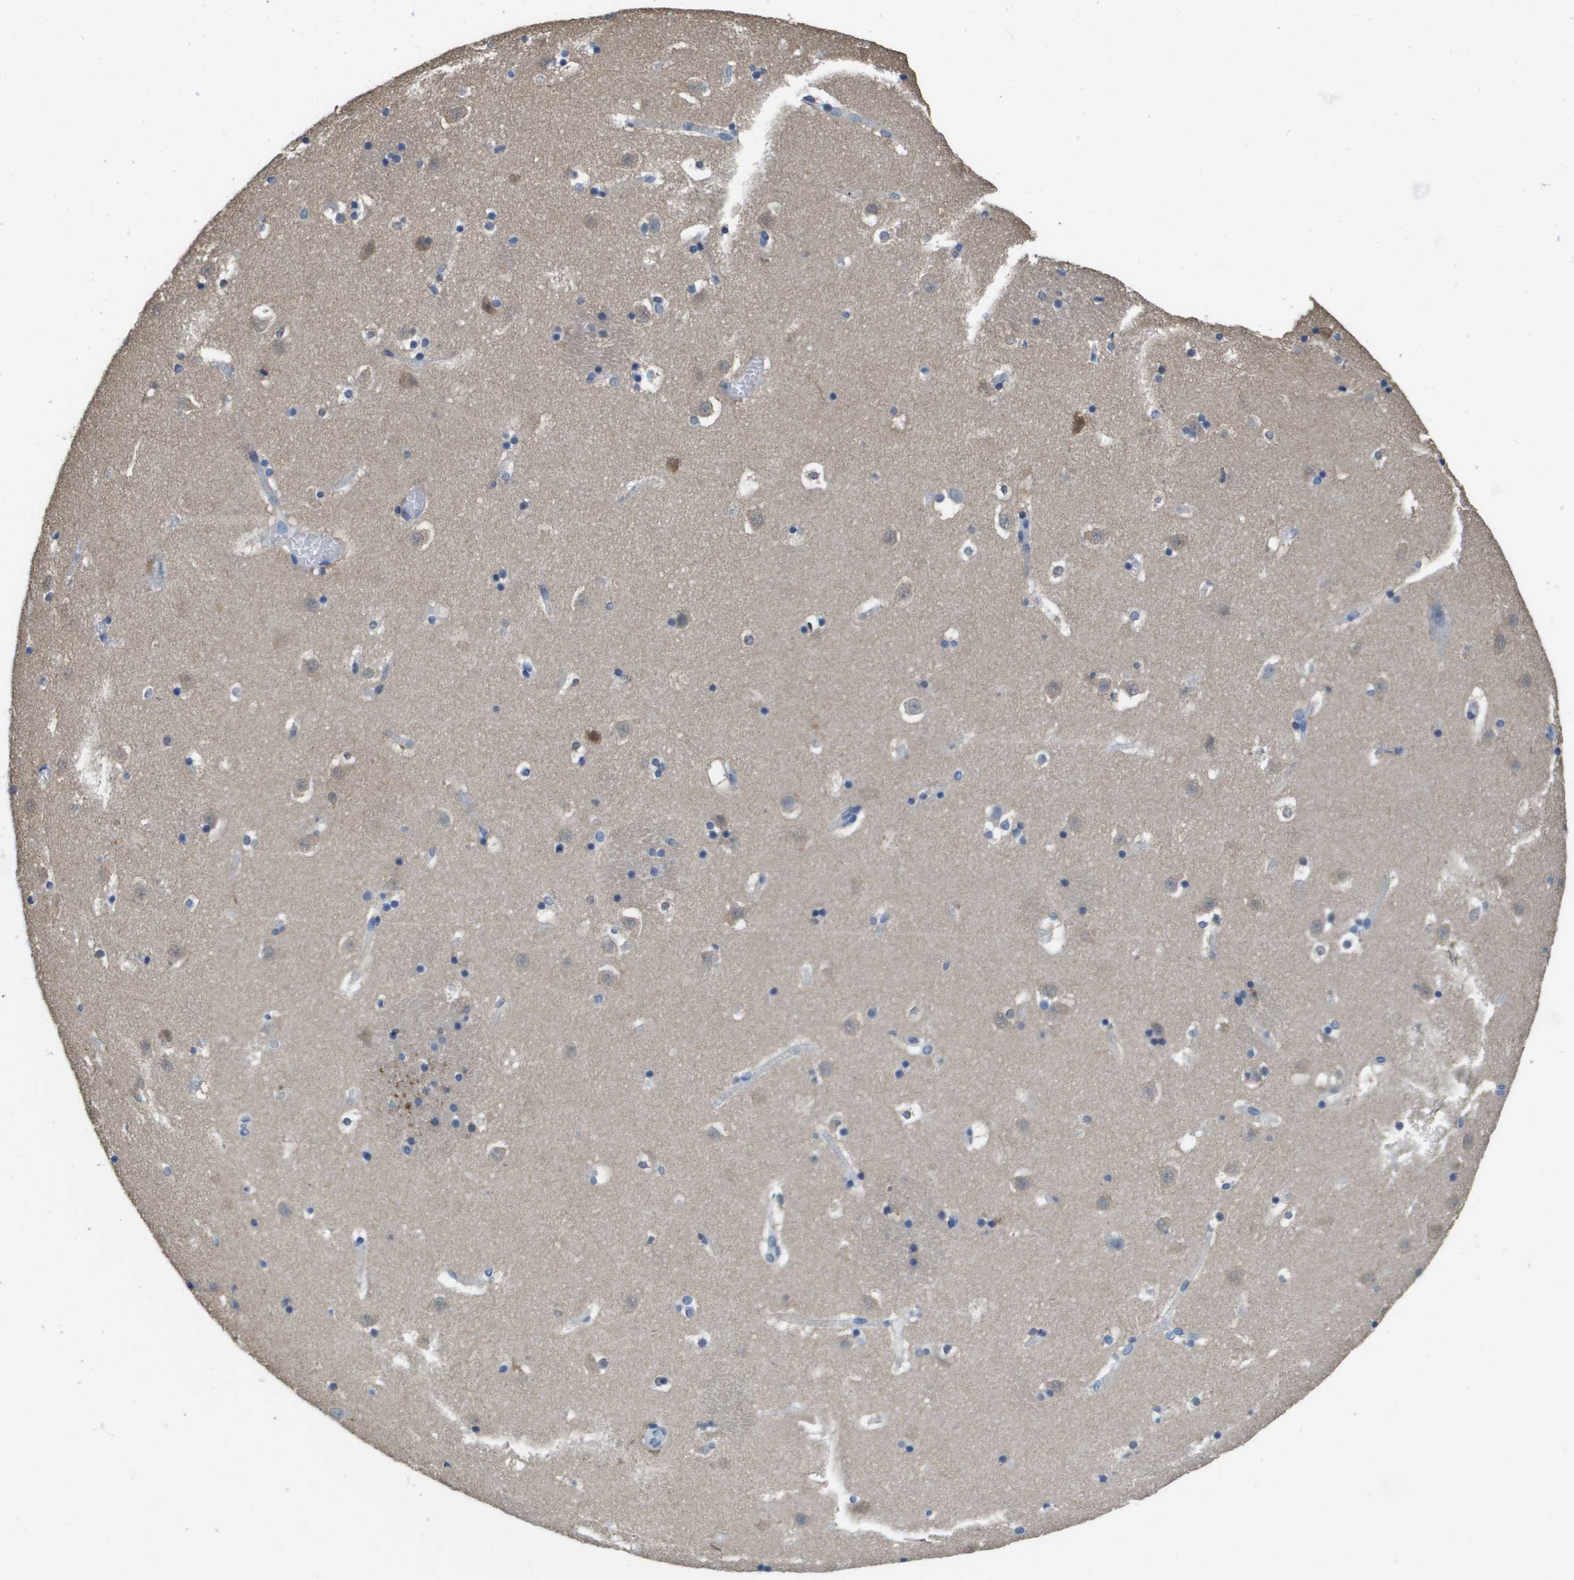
{"staining": {"intensity": "negative", "quantity": "none", "location": "none"}, "tissue": "caudate", "cell_type": "Glial cells", "image_type": "normal", "snomed": [{"axis": "morphology", "description": "Normal tissue, NOS"}, {"axis": "topography", "description": "Lateral ventricle wall"}], "caption": "This micrograph is of normal caudate stained with immunohistochemistry to label a protein in brown with the nuclei are counter-stained blue. There is no positivity in glial cells.", "gene": "FABP5", "patient": {"sex": "male", "age": 45}}